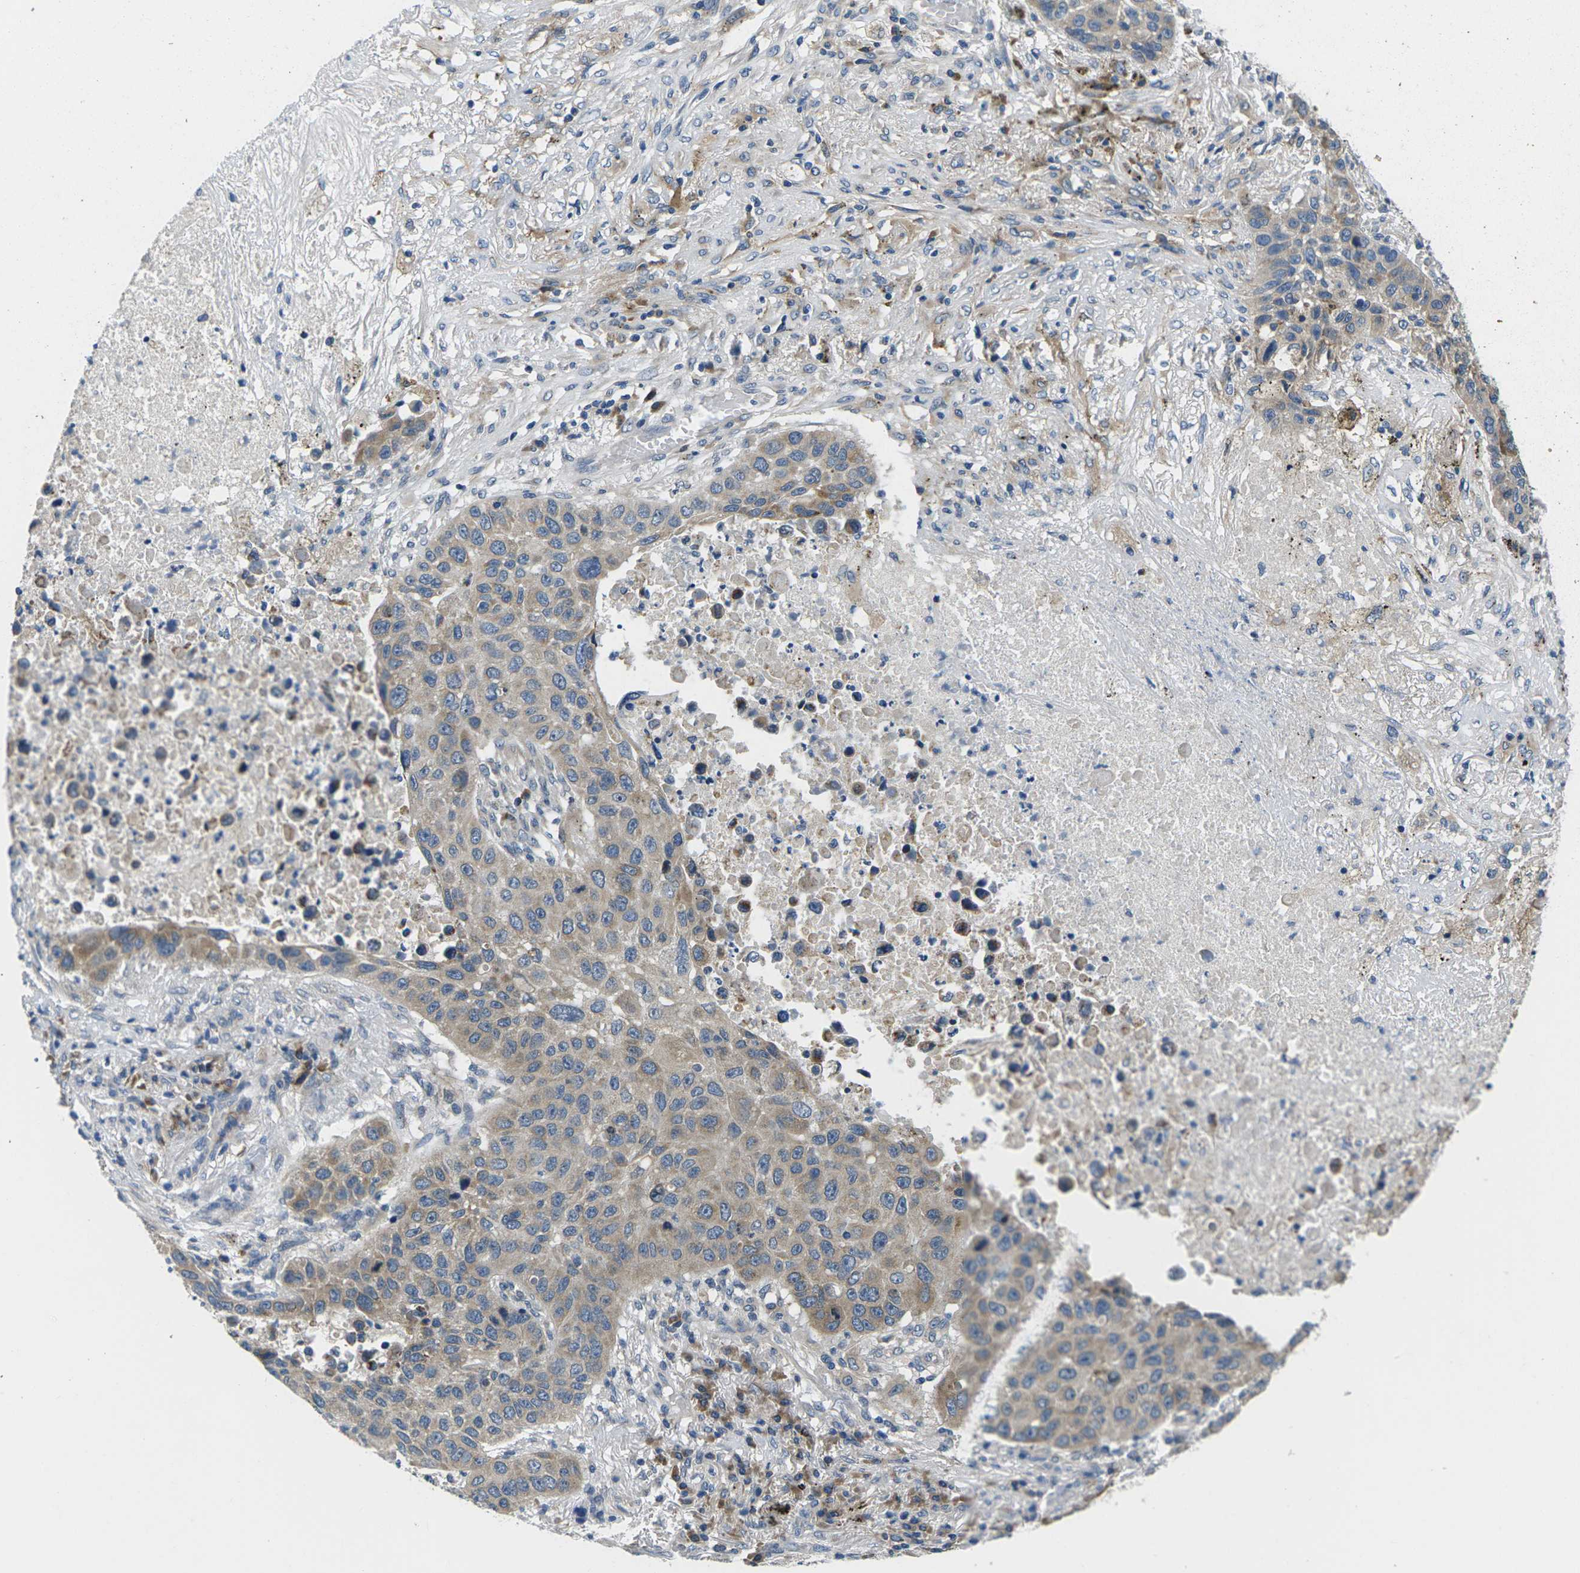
{"staining": {"intensity": "weak", "quantity": ">75%", "location": "cytoplasmic/membranous"}, "tissue": "lung cancer", "cell_type": "Tumor cells", "image_type": "cancer", "snomed": [{"axis": "morphology", "description": "Squamous cell carcinoma, NOS"}, {"axis": "topography", "description": "Lung"}], "caption": "IHC photomicrograph of neoplastic tissue: lung cancer (squamous cell carcinoma) stained using IHC displays low levels of weak protein expression localized specifically in the cytoplasmic/membranous of tumor cells, appearing as a cytoplasmic/membranous brown color.", "gene": "ERGIC3", "patient": {"sex": "male", "age": 57}}